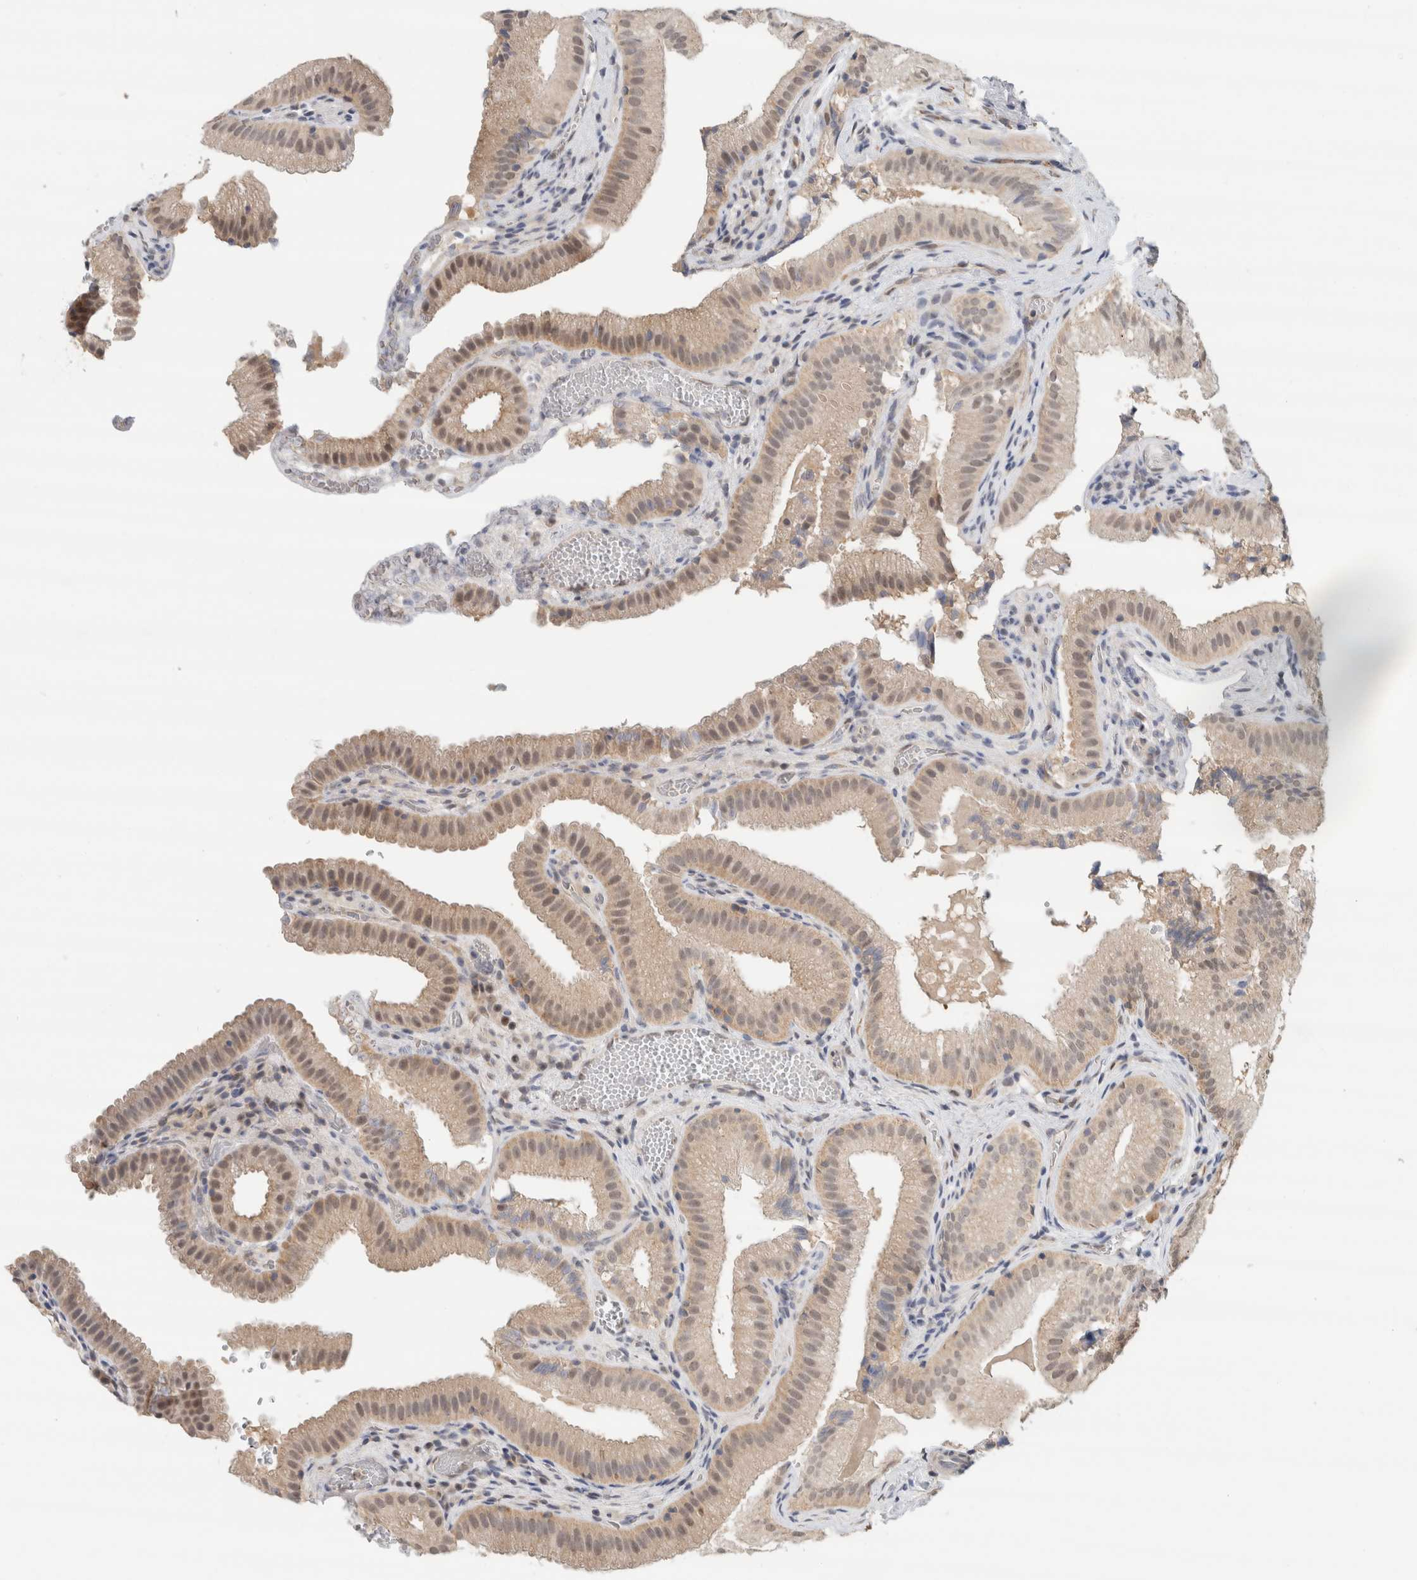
{"staining": {"intensity": "moderate", "quantity": "25%-75%", "location": "nuclear"}, "tissue": "gallbladder", "cell_type": "Glandular cells", "image_type": "normal", "snomed": [{"axis": "morphology", "description": "Normal tissue, NOS"}, {"axis": "topography", "description": "Gallbladder"}], "caption": "Protein expression analysis of benign human gallbladder reveals moderate nuclear staining in approximately 25%-75% of glandular cells.", "gene": "EIF4G3", "patient": {"sex": "female", "age": 30}}